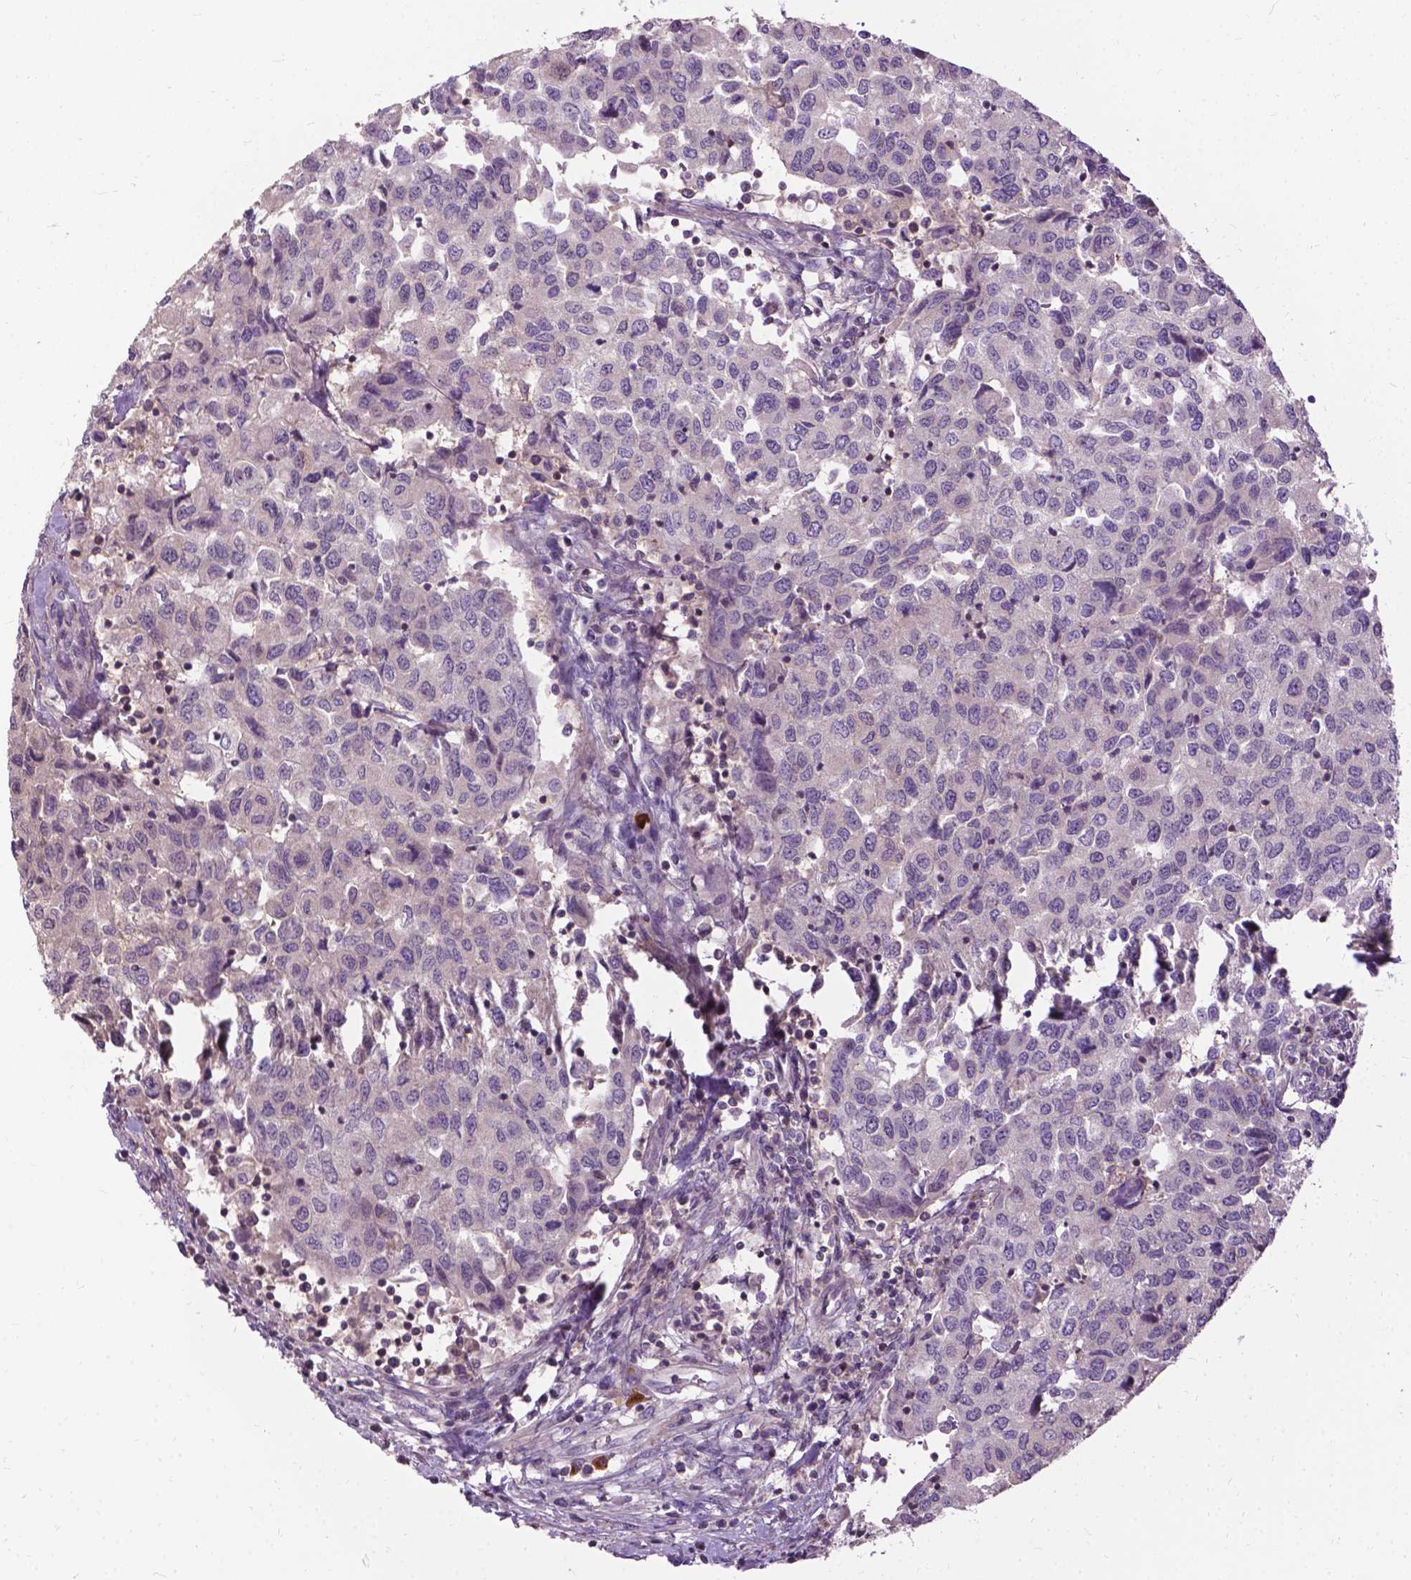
{"staining": {"intensity": "negative", "quantity": "none", "location": "none"}, "tissue": "urothelial cancer", "cell_type": "Tumor cells", "image_type": "cancer", "snomed": [{"axis": "morphology", "description": "Urothelial carcinoma, High grade"}, {"axis": "topography", "description": "Urinary bladder"}], "caption": "Tumor cells are negative for protein expression in human urothelial cancer.", "gene": "JAK3", "patient": {"sex": "female", "age": 78}}